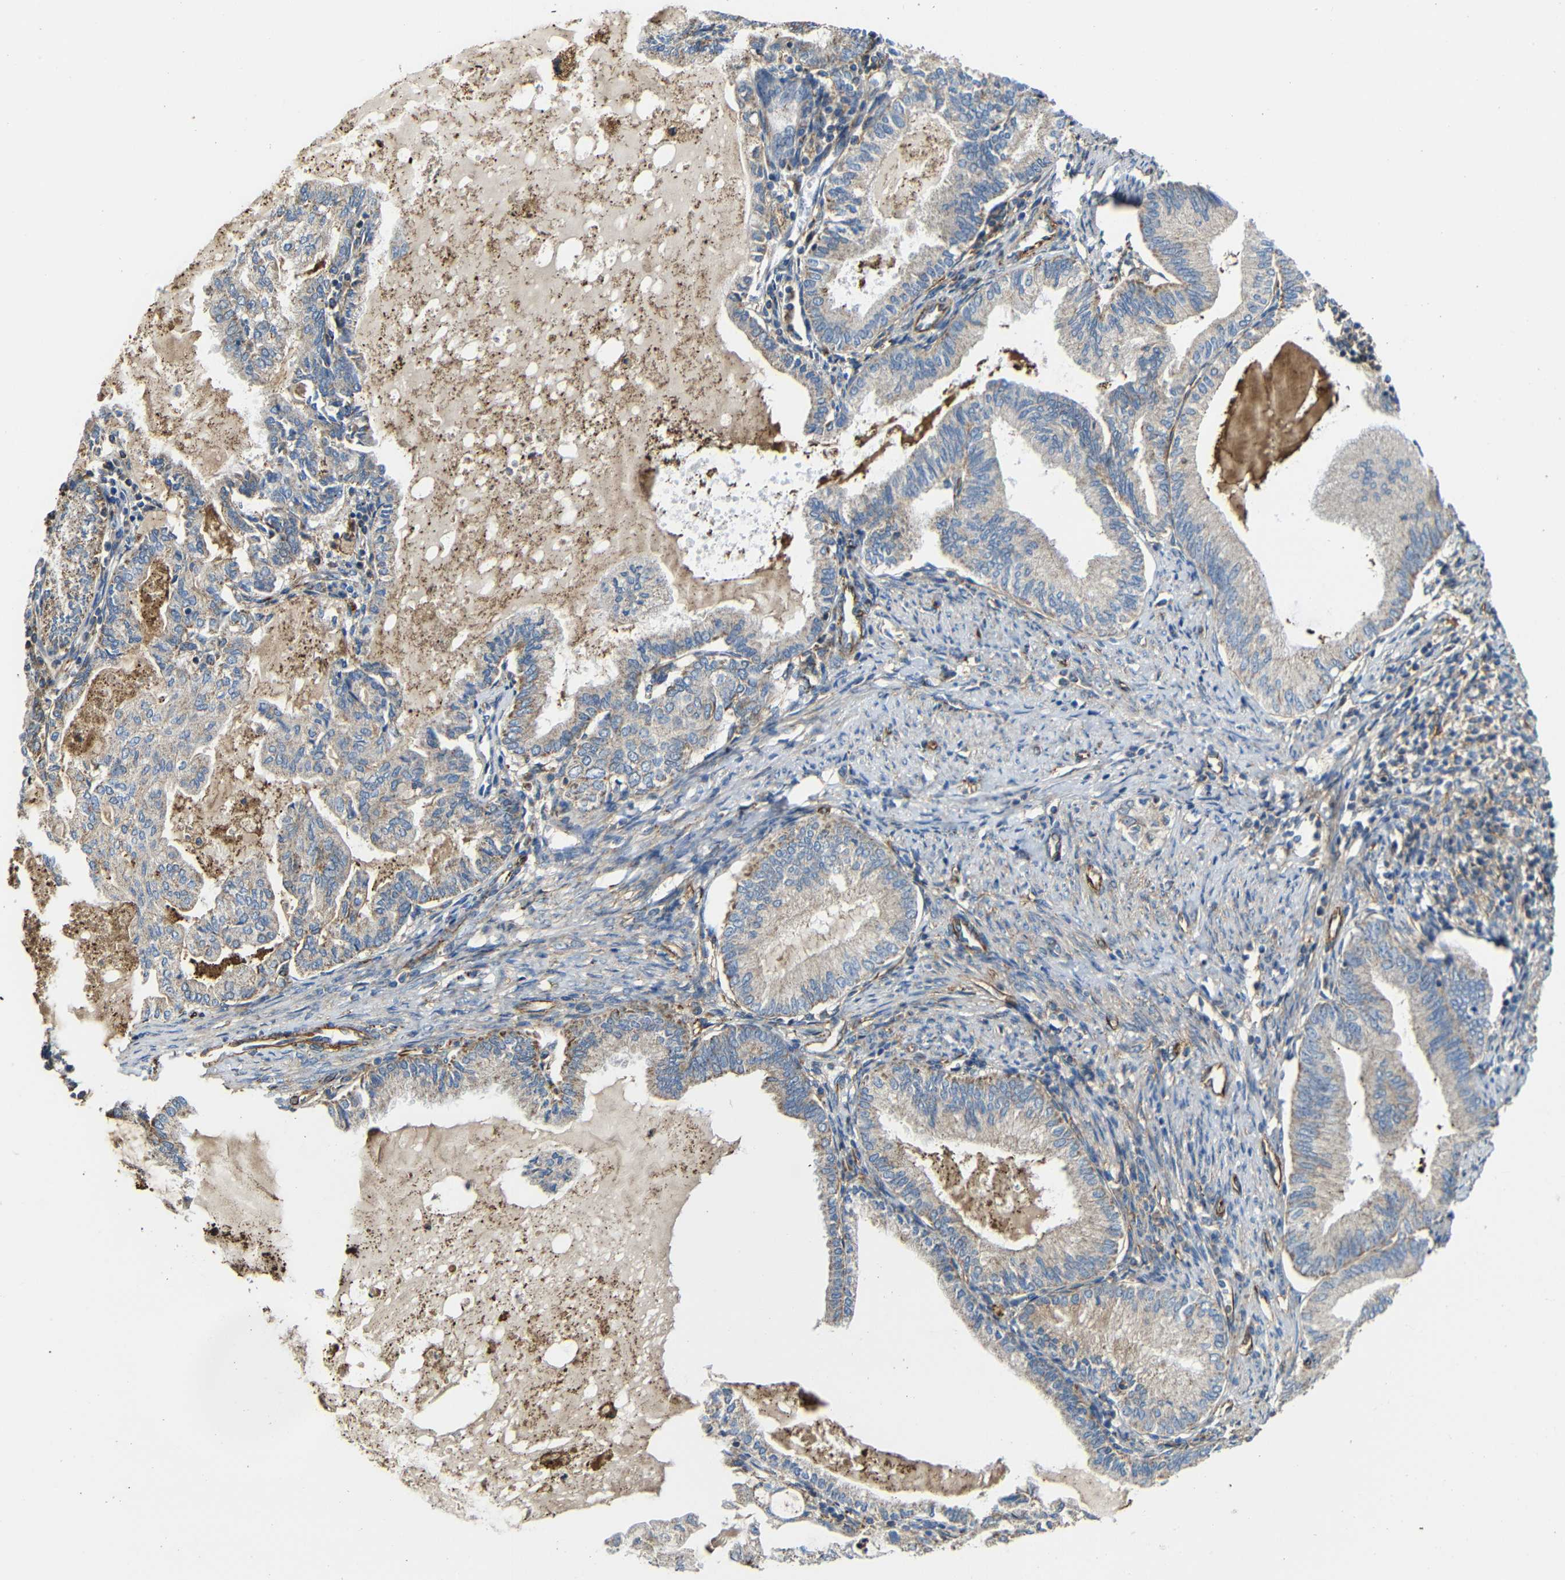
{"staining": {"intensity": "moderate", "quantity": ">75%", "location": "cytoplasmic/membranous"}, "tissue": "endometrial cancer", "cell_type": "Tumor cells", "image_type": "cancer", "snomed": [{"axis": "morphology", "description": "Adenocarcinoma, NOS"}, {"axis": "topography", "description": "Endometrium"}], "caption": "Approximately >75% of tumor cells in human endometrial adenocarcinoma demonstrate moderate cytoplasmic/membranous protein expression as visualized by brown immunohistochemical staining.", "gene": "IGSF10", "patient": {"sex": "female", "age": 86}}